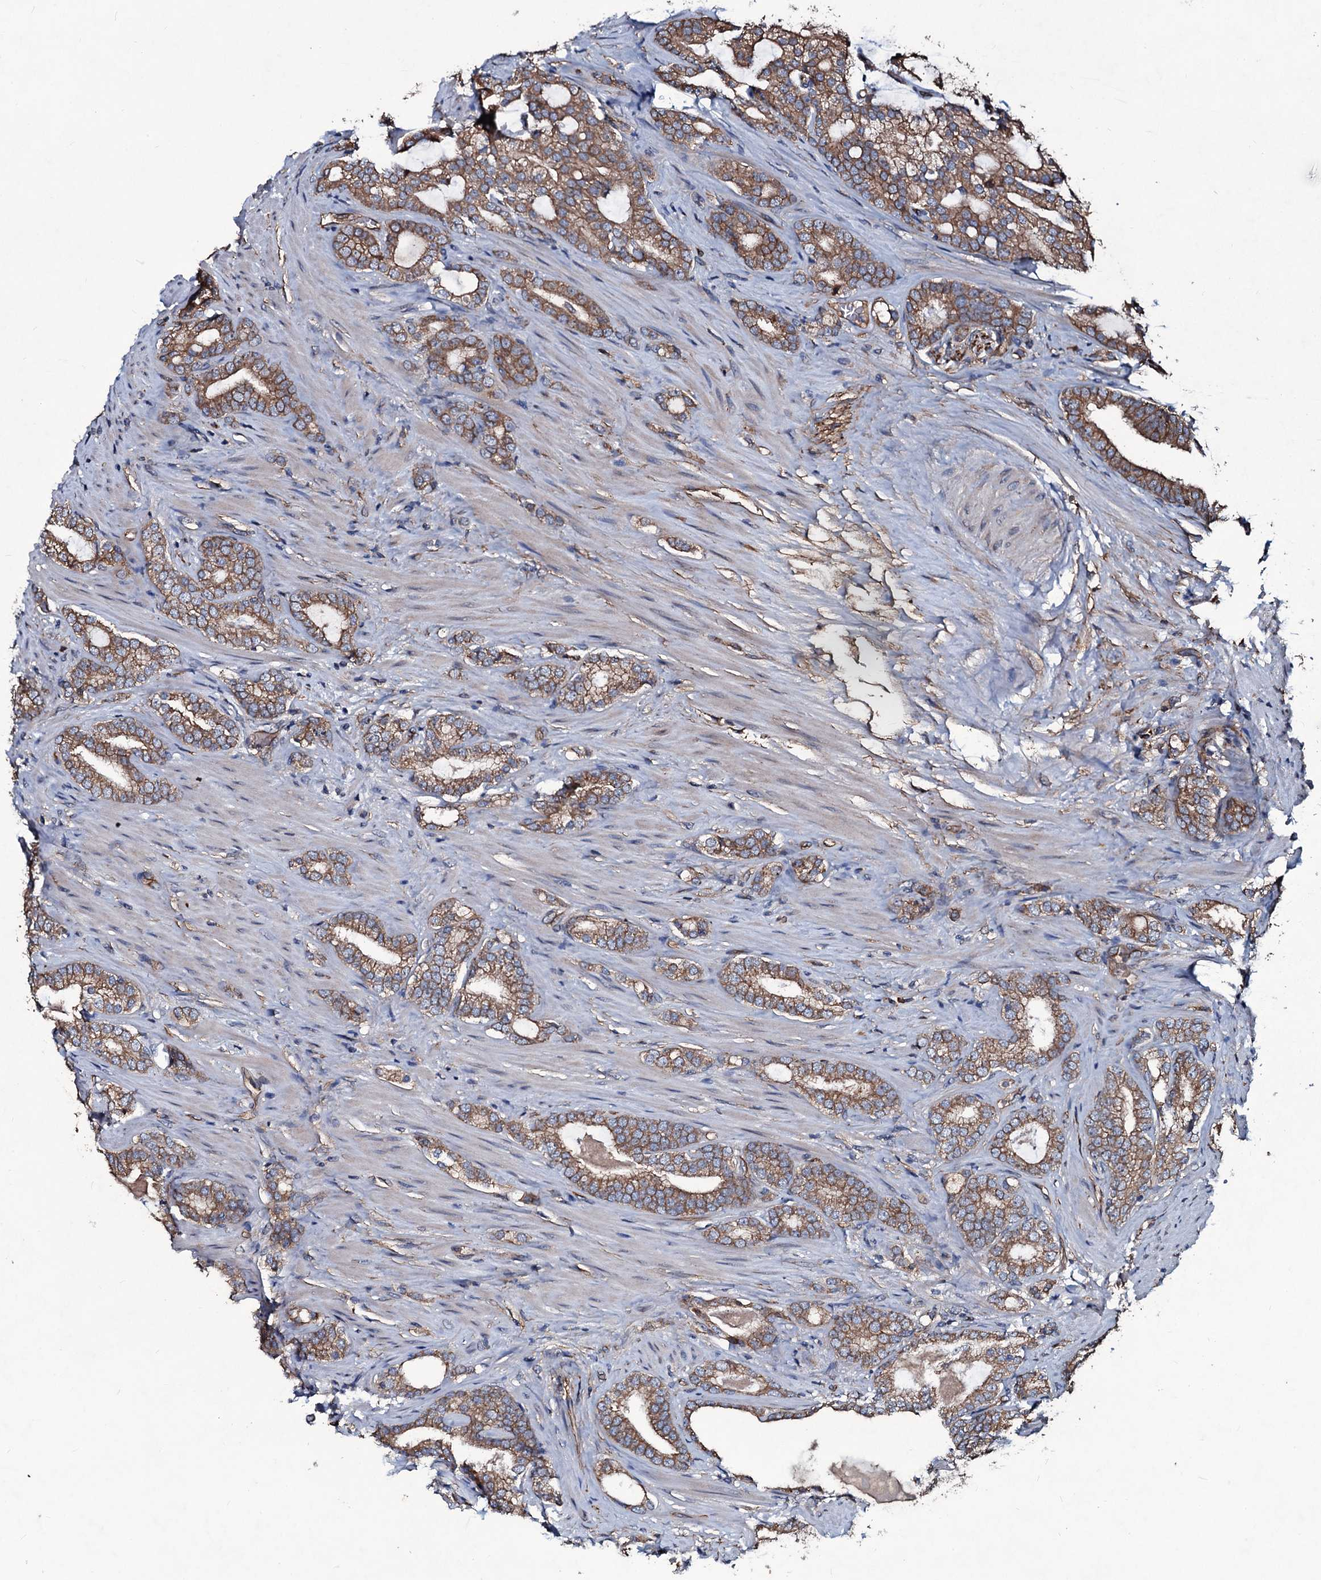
{"staining": {"intensity": "moderate", "quantity": ">75%", "location": "cytoplasmic/membranous"}, "tissue": "prostate cancer", "cell_type": "Tumor cells", "image_type": "cancer", "snomed": [{"axis": "morphology", "description": "Adenocarcinoma, High grade"}, {"axis": "topography", "description": "Prostate"}], "caption": "Immunohistochemistry micrograph of human prostate cancer stained for a protein (brown), which displays medium levels of moderate cytoplasmic/membranous expression in approximately >75% of tumor cells.", "gene": "DMAC2", "patient": {"sex": "male", "age": 63}}